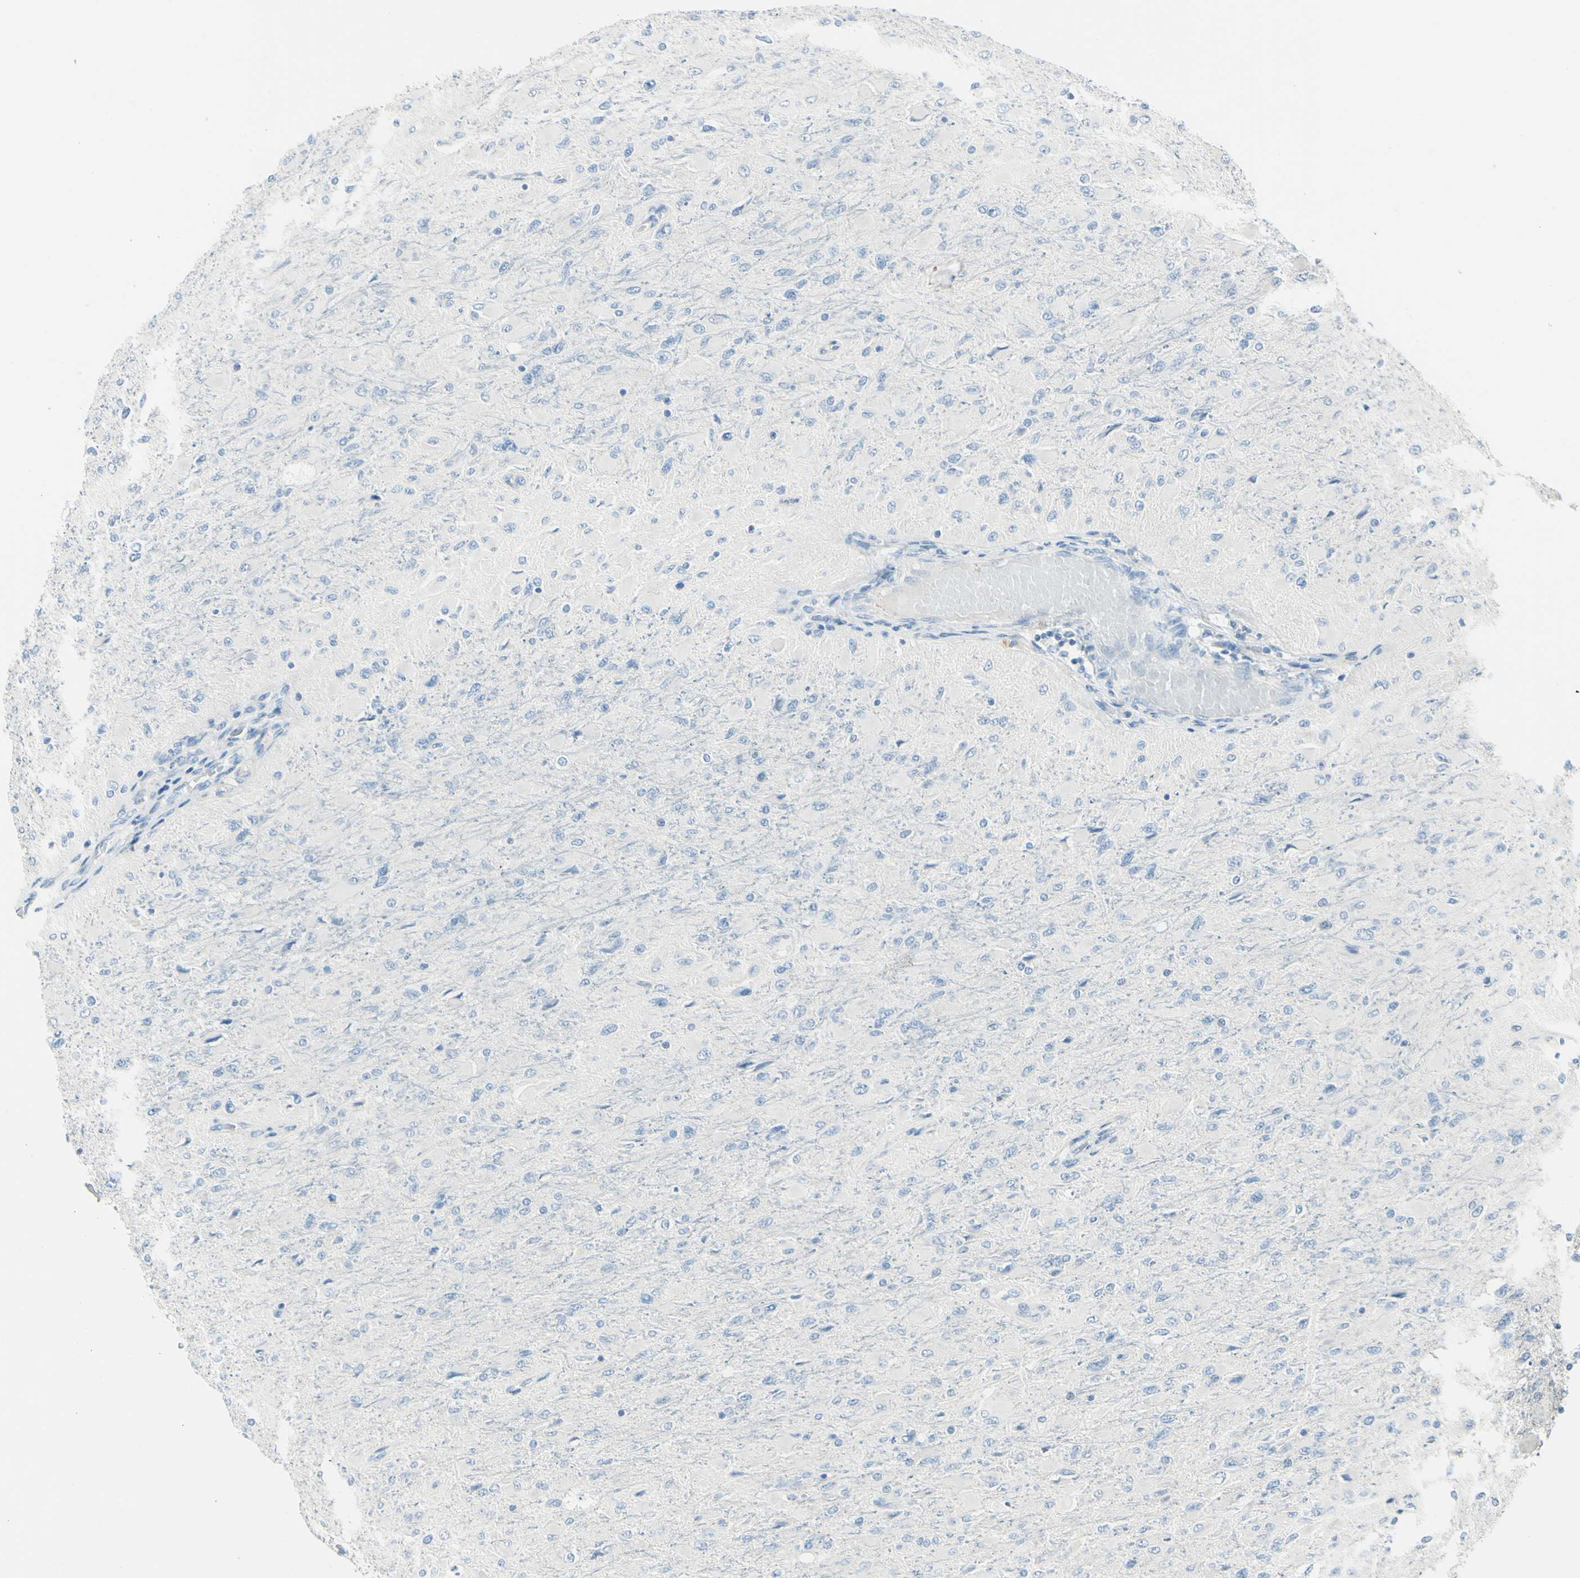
{"staining": {"intensity": "negative", "quantity": "none", "location": "none"}, "tissue": "glioma", "cell_type": "Tumor cells", "image_type": "cancer", "snomed": [{"axis": "morphology", "description": "Glioma, malignant, High grade"}, {"axis": "topography", "description": "Cerebral cortex"}], "caption": "A high-resolution photomicrograph shows immunohistochemistry (IHC) staining of glioma, which exhibits no significant positivity in tumor cells.", "gene": "DLG4", "patient": {"sex": "female", "age": 36}}